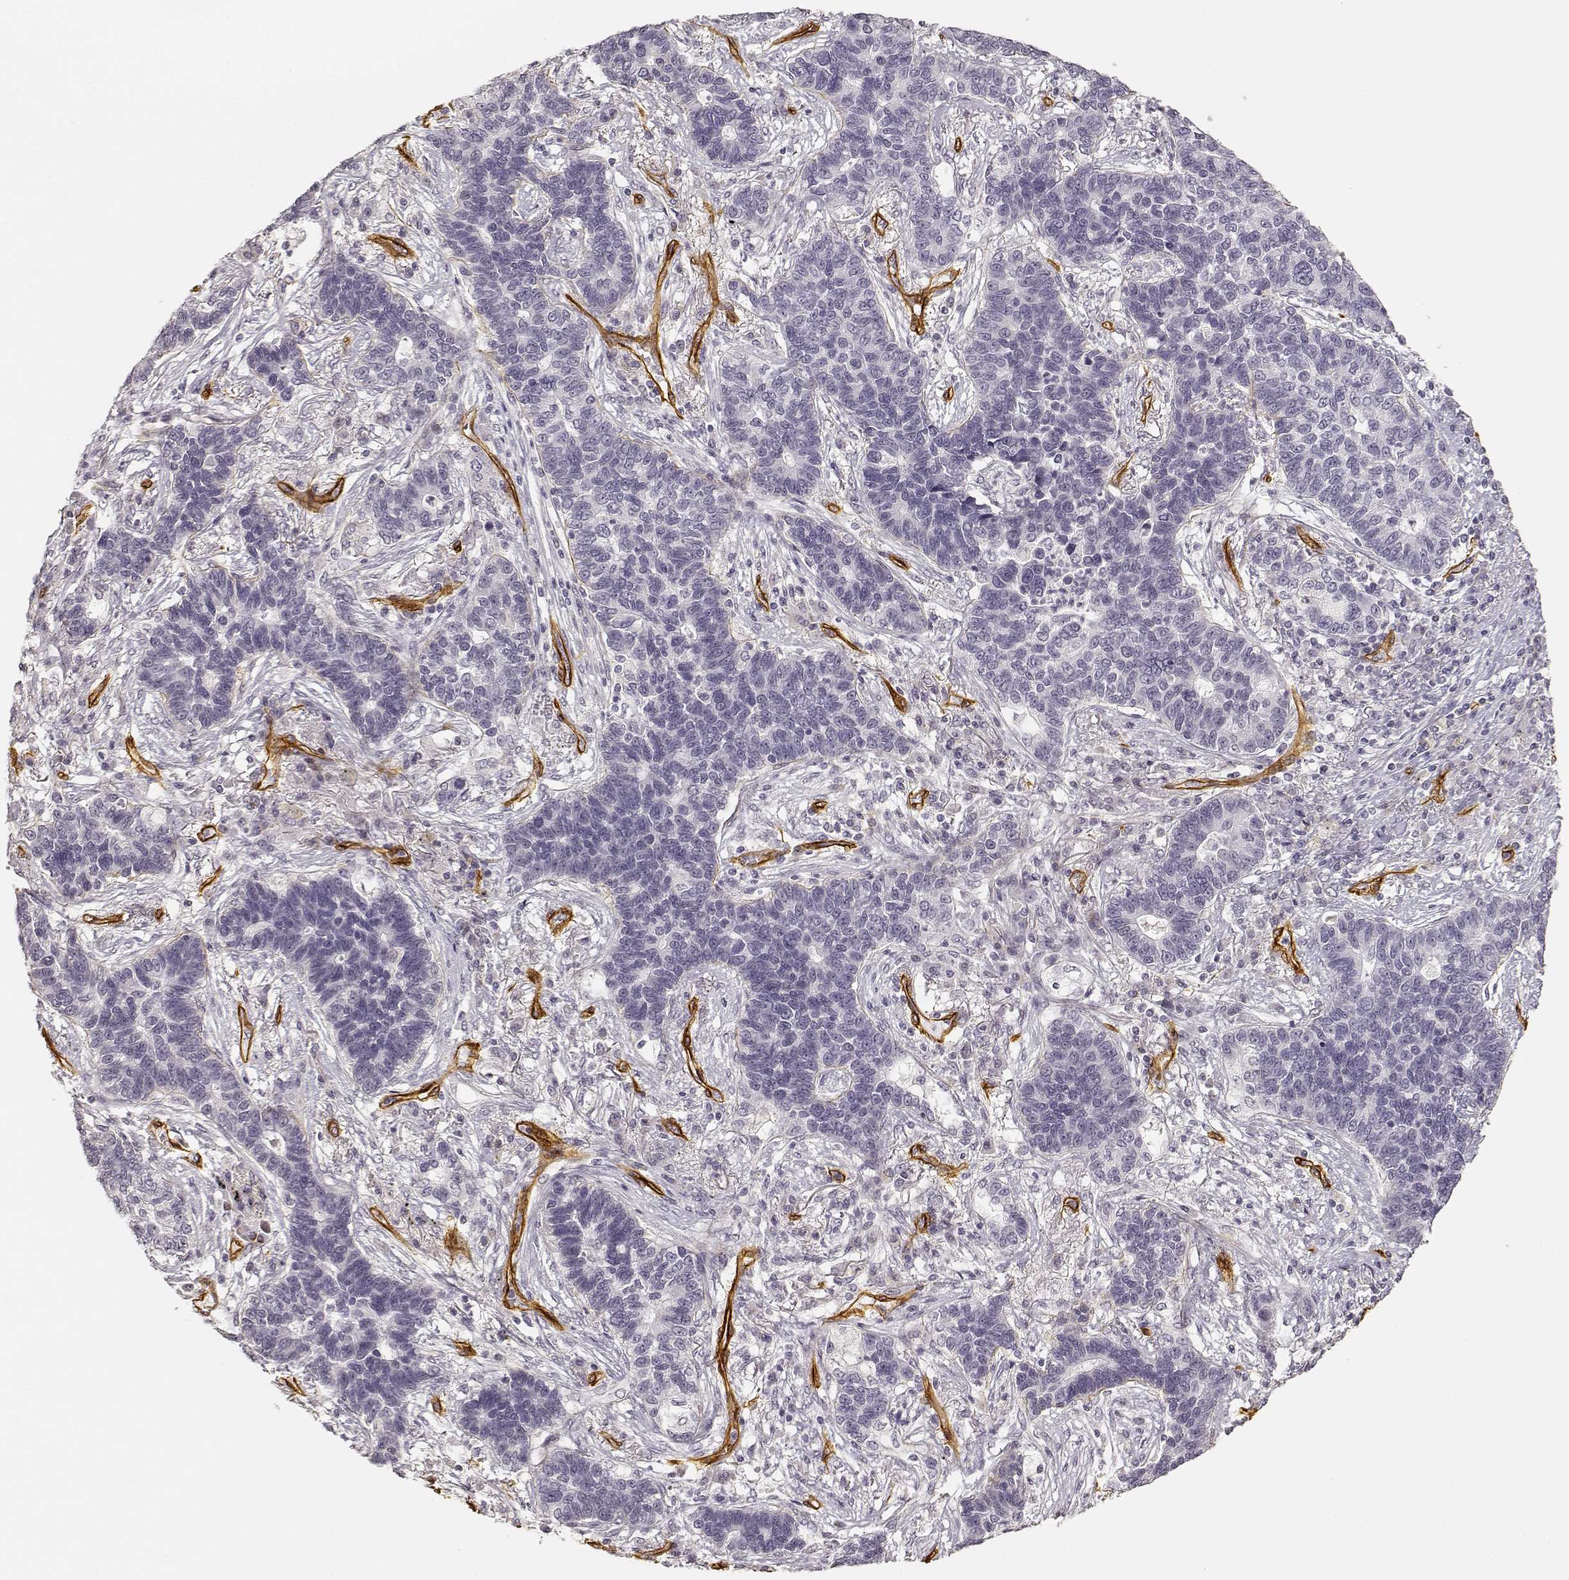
{"staining": {"intensity": "negative", "quantity": "none", "location": "none"}, "tissue": "lung cancer", "cell_type": "Tumor cells", "image_type": "cancer", "snomed": [{"axis": "morphology", "description": "Adenocarcinoma, NOS"}, {"axis": "topography", "description": "Lung"}], "caption": "Protein analysis of lung cancer shows no significant positivity in tumor cells.", "gene": "LAMA4", "patient": {"sex": "female", "age": 57}}